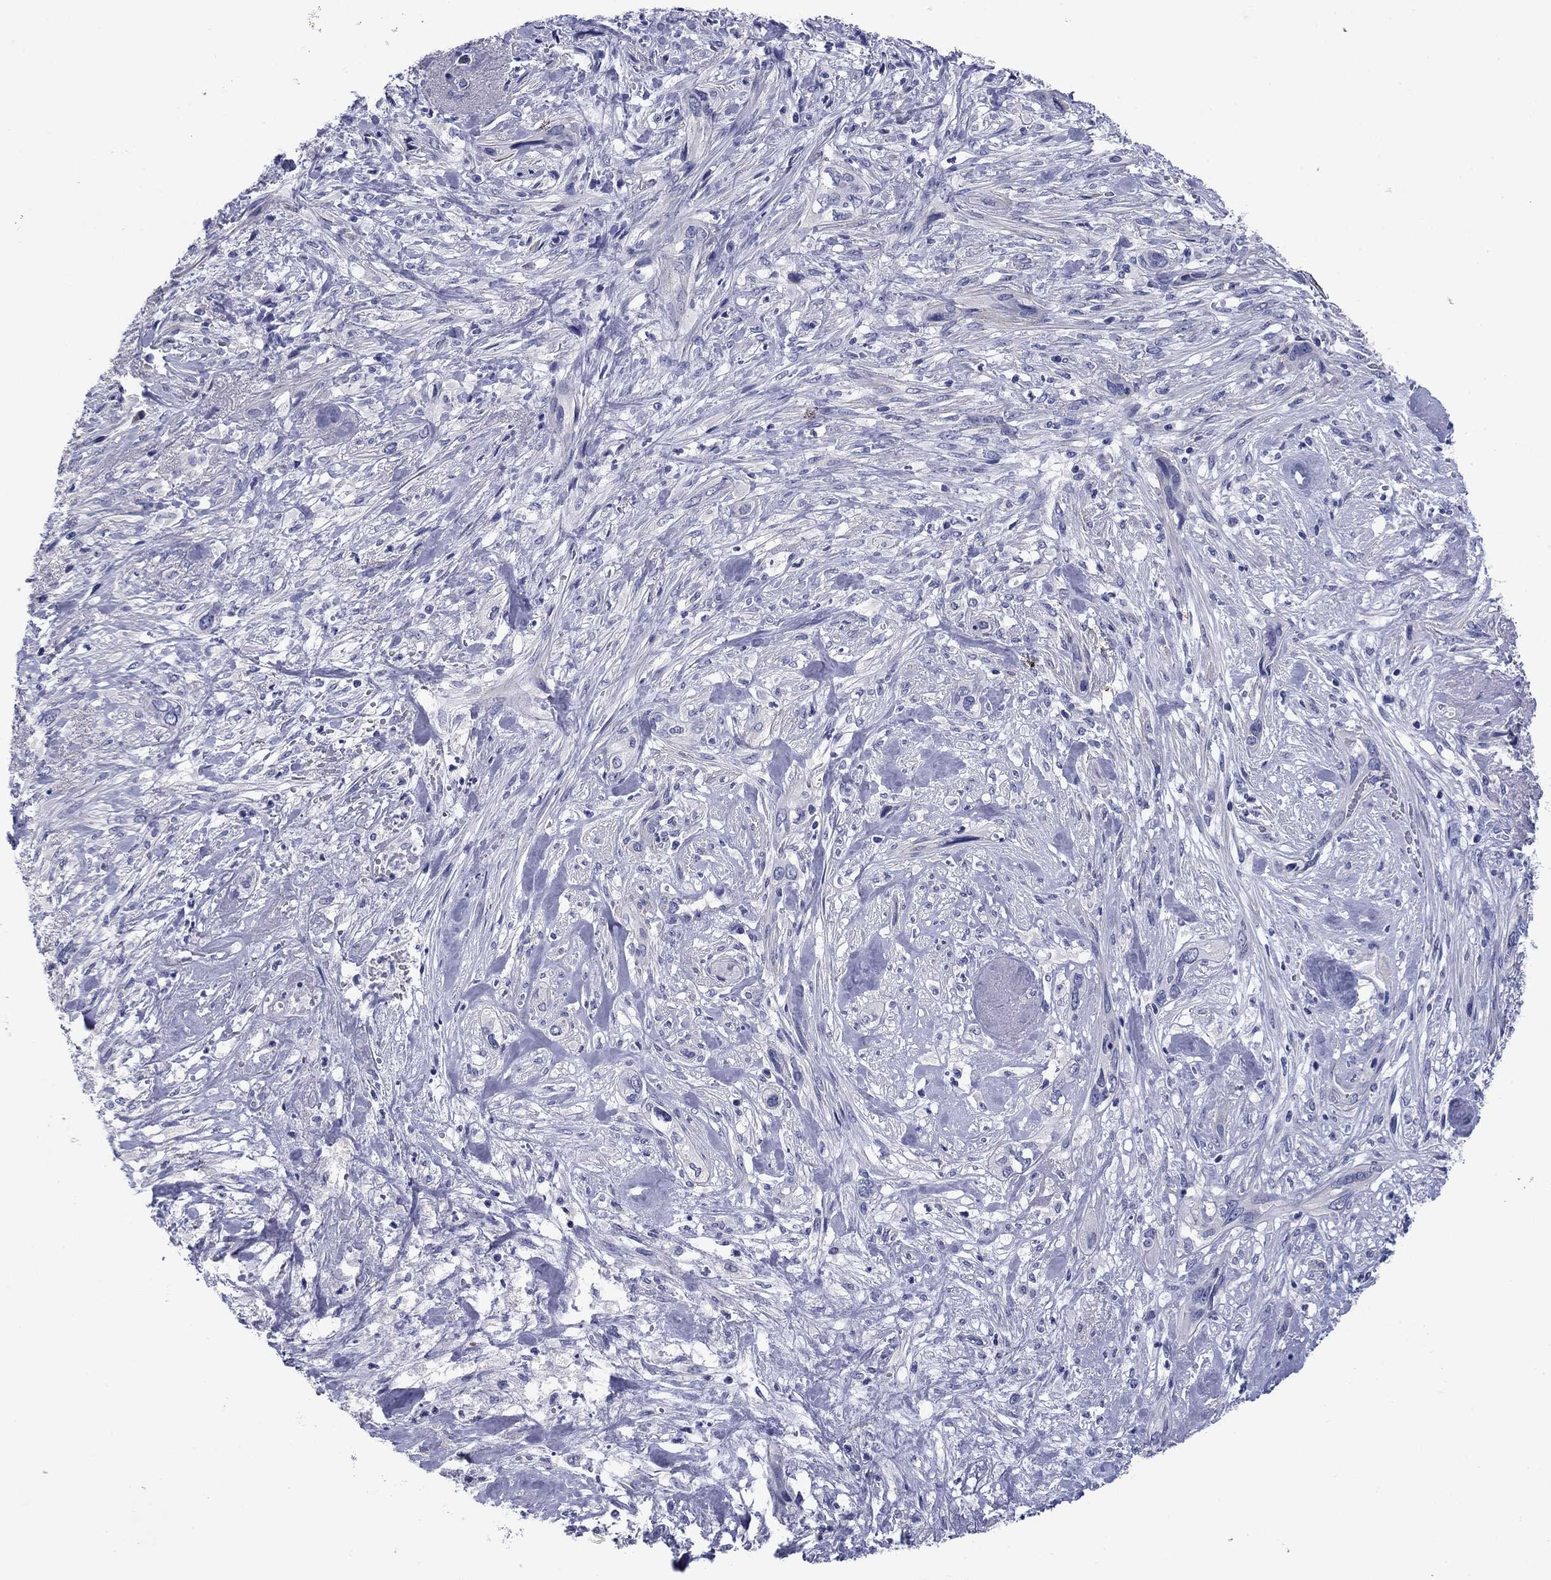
{"staining": {"intensity": "negative", "quantity": "none", "location": "none"}, "tissue": "cervical cancer", "cell_type": "Tumor cells", "image_type": "cancer", "snomed": [{"axis": "morphology", "description": "Squamous cell carcinoma, NOS"}, {"axis": "topography", "description": "Cervix"}], "caption": "Protein analysis of cervical squamous cell carcinoma shows no significant positivity in tumor cells. The staining was performed using DAB (3,3'-diaminobenzidine) to visualize the protein expression in brown, while the nuclei were stained in blue with hematoxylin (Magnification: 20x).", "gene": "PRKCG", "patient": {"sex": "female", "age": 57}}